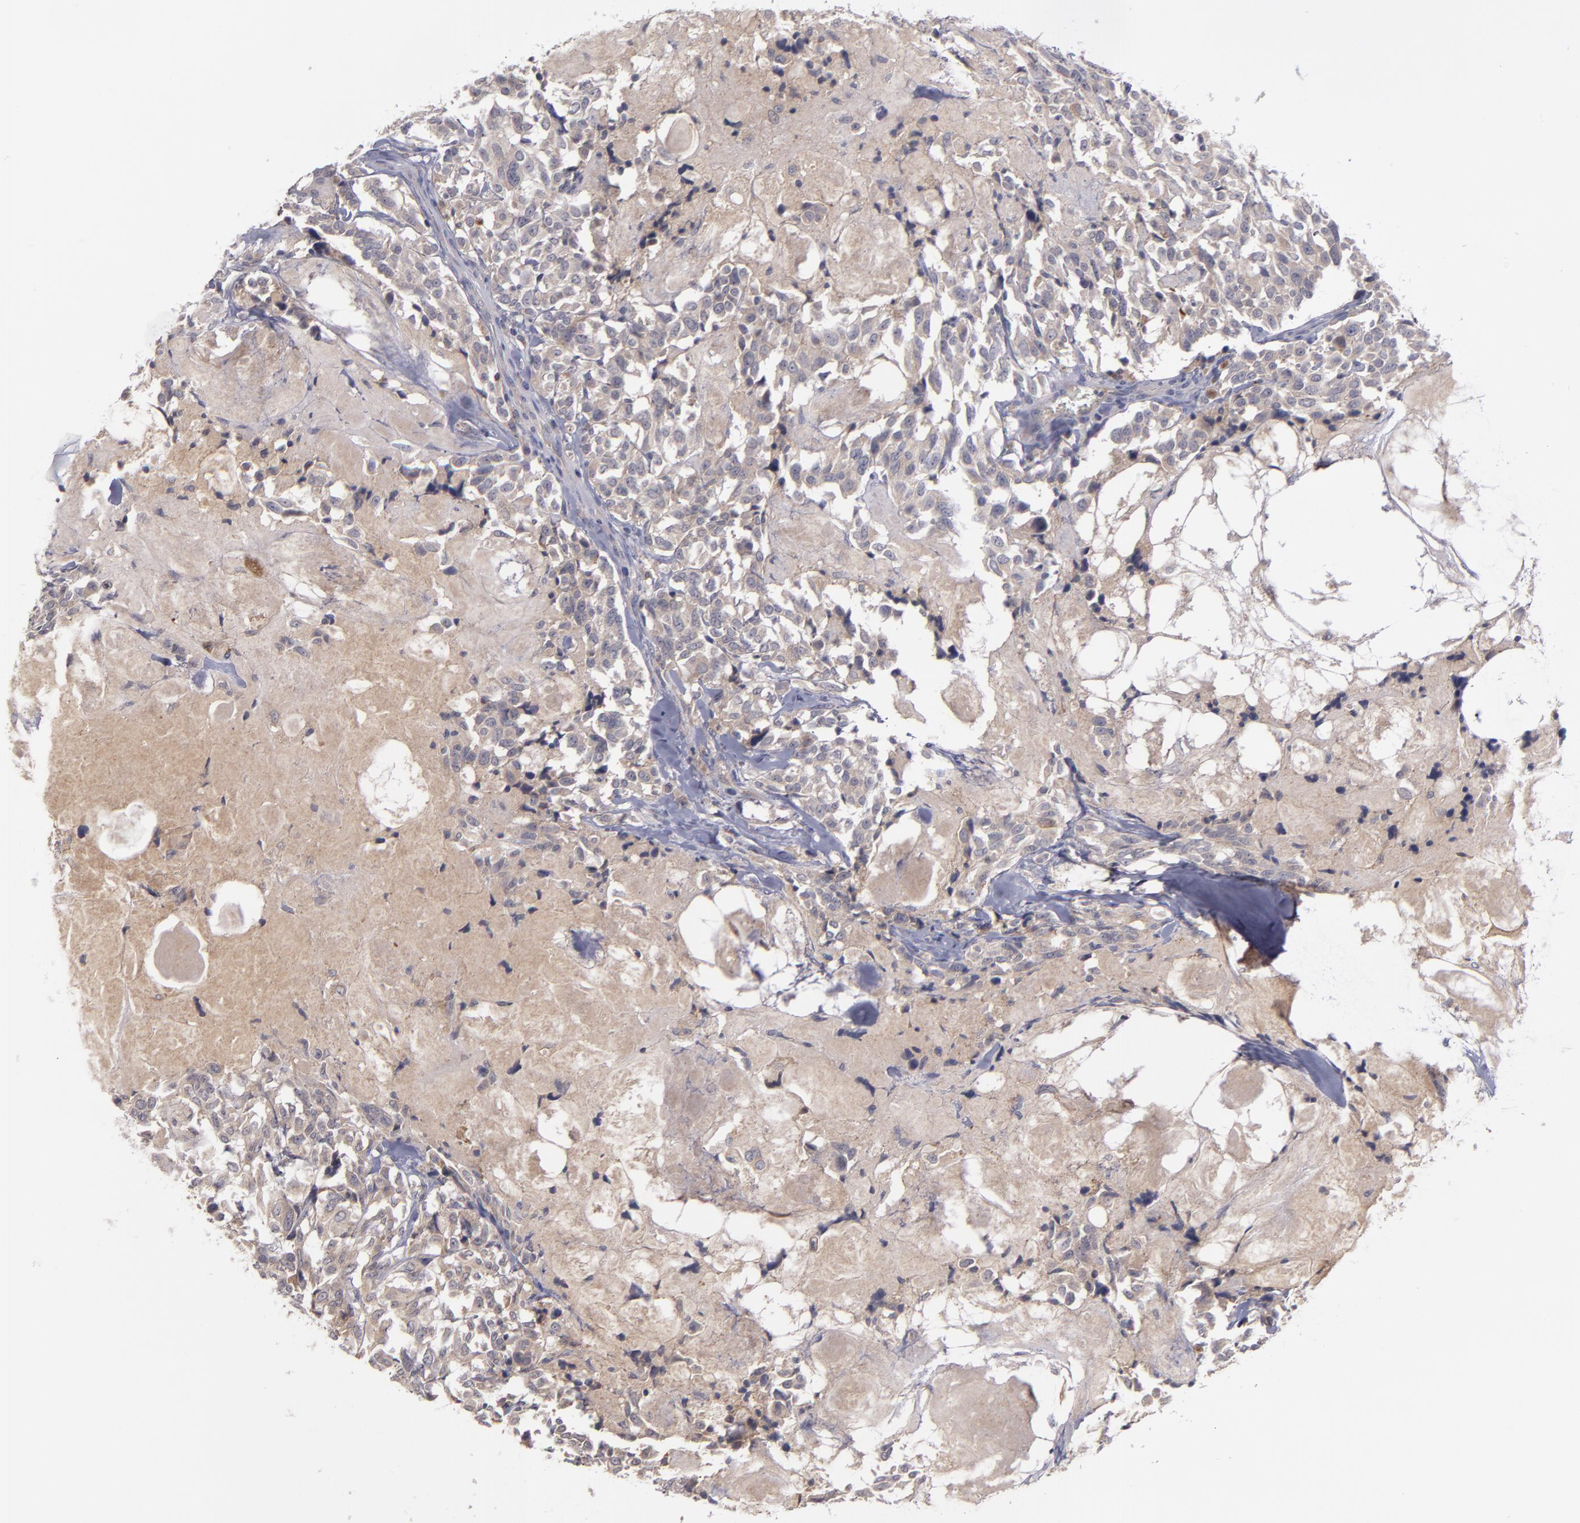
{"staining": {"intensity": "moderate", "quantity": ">75%", "location": "cytoplasmic/membranous"}, "tissue": "thyroid cancer", "cell_type": "Tumor cells", "image_type": "cancer", "snomed": [{"axis": "morphology", "description": "Carcinoma, NOS"}, {"axis": "morphology", "description": "Carcinoid, malignant, NOS"}, {"axis": "topography", "description": "Thyroid gland"}], "caption": "Thyroid cancer (malignant carcinoid) stained with a brown dye displays moderate cytoplasmic/membranous positive staining in about >75% of tumor cells.", "gene": "MMP11", "patient": {"sex": "male", "age": 33}}